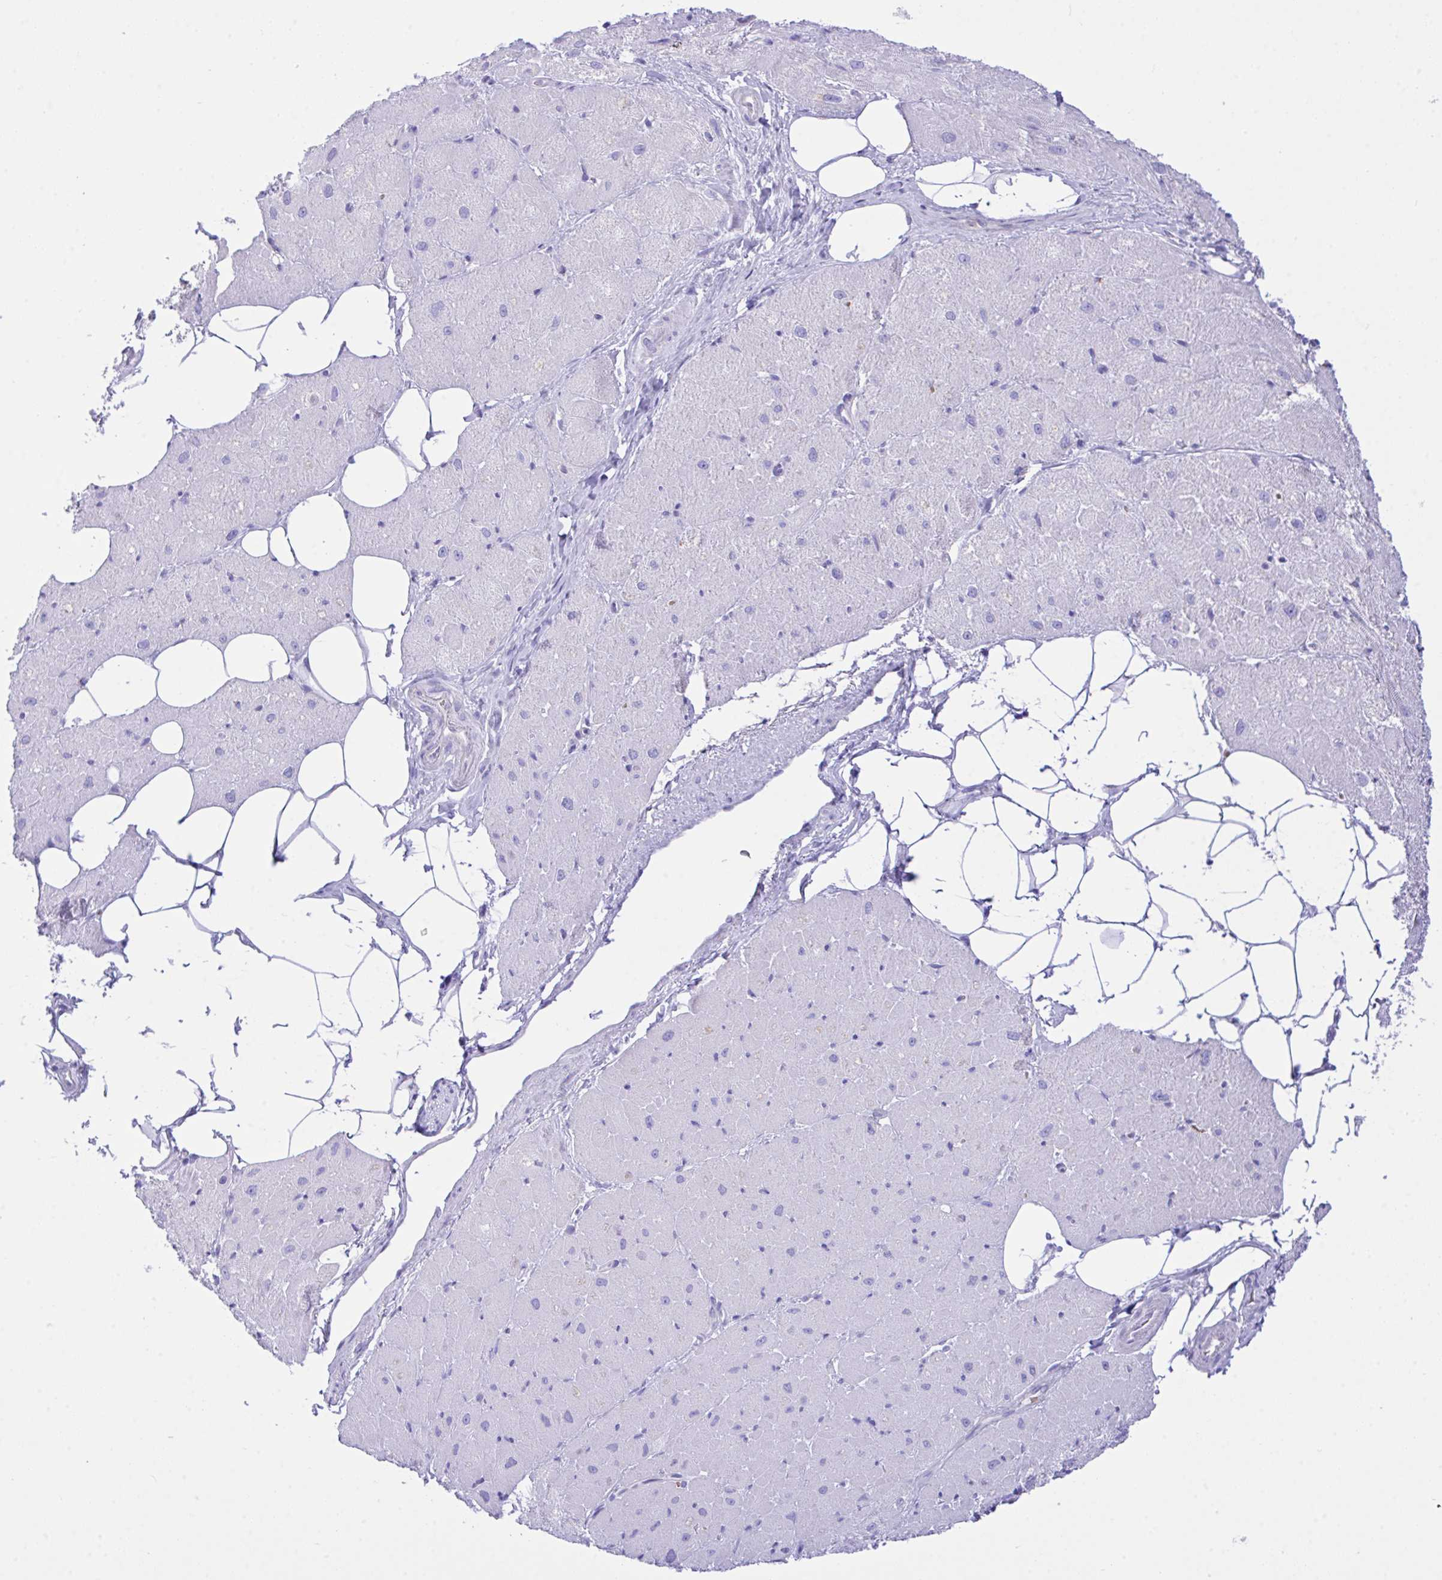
{"staining": {"intensity": "weak", "quantity": "<25%", "location": "cytoplasmic/membranous"}, "tissue": "heart muscle", "cell_type": "Cardiomyocytes", "image_type": "normal", "snomed": [{"axis": "morphology", "description": "Normal tissue, NOS"}, {"axis": "topography", "description": "Heart"}], "caption": "The micrograph demonstrates no significant staining in cardiomyocytes of heart muscle.", "gene": "ZNF221", "patient": {"sex": "male", "age": 62}}